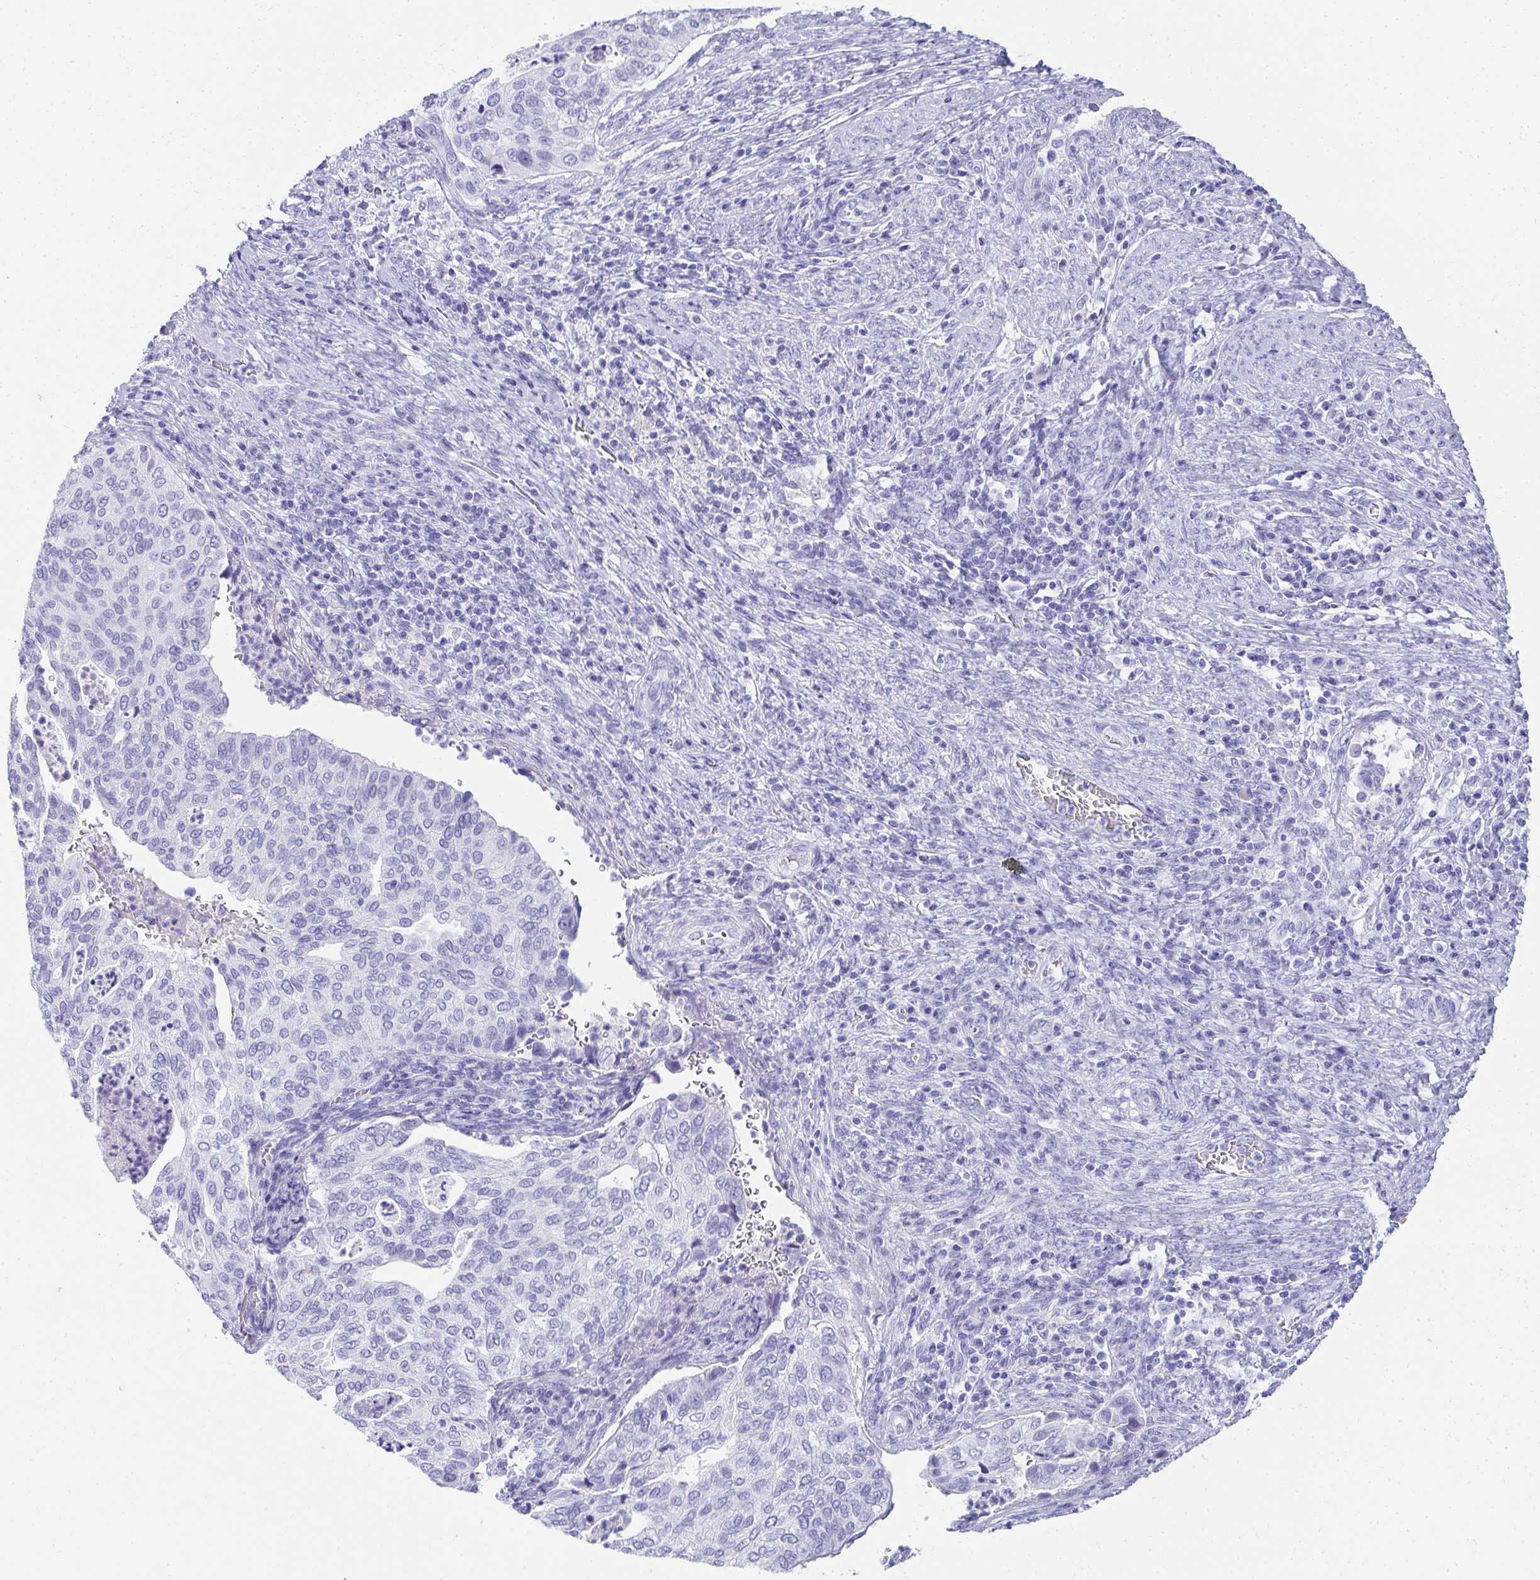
{"staining": {"intensity": "negative", "quantity": "none", "location": "none"}, "tissue": "cervical cancer", "cell_type": "Tumor cells", "image_type": "cancer", "snomed": [{"axis": "morphology", "description": "Squamous cell carcinoma, NOS"}, {"axis": "topography", "description": "Cervix"}], "caption": "There is no significant staining in tumor cells of squamous cell carcinoma (cervical).", "gene": "SEC14L3", "patient": {"sex": "female", "age": 38}}